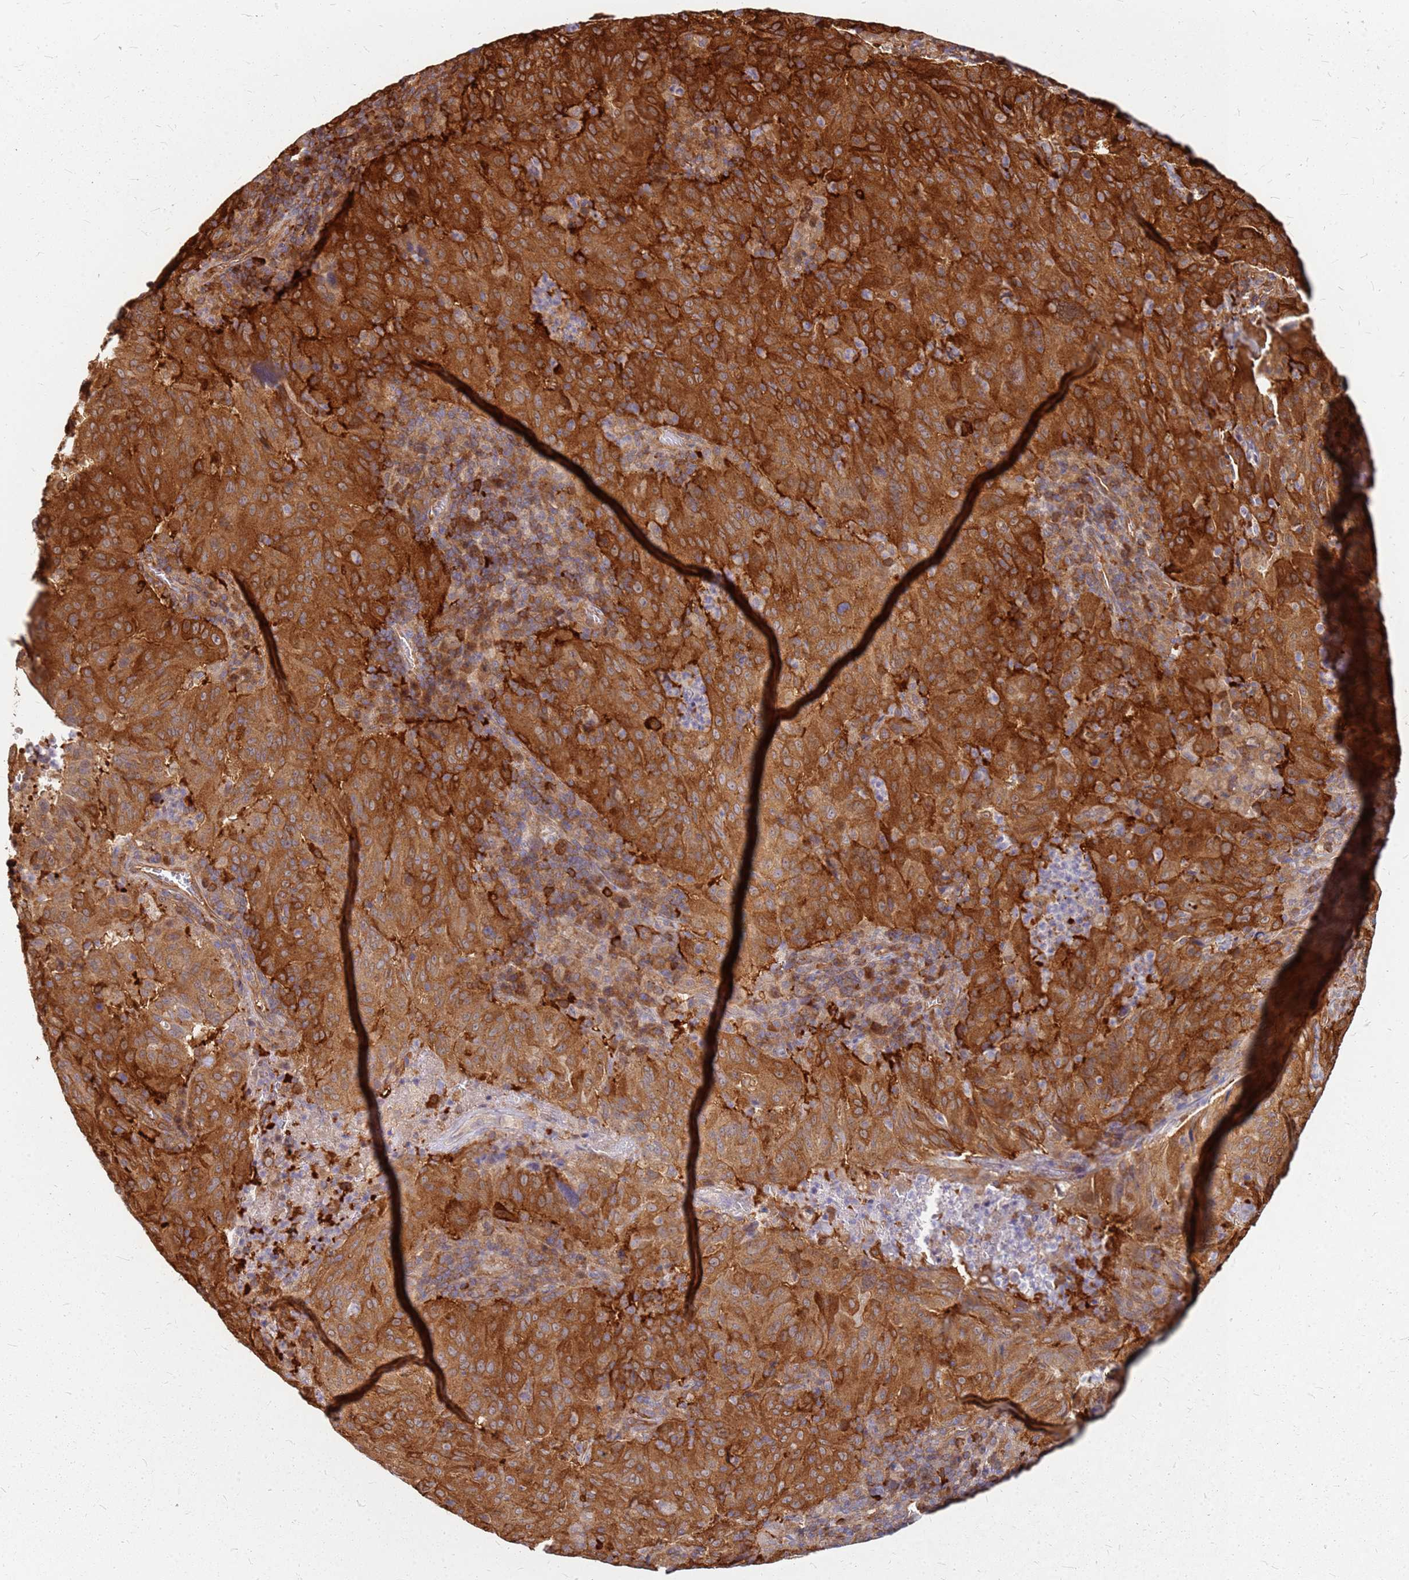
{"staining": {"intensity": "strong", "quantity": ">75%", "location": "cytoplasmic/membranous"}, "tissue": "pancreatic cancer", "cell_type": "Tumor cells", "image_type": "cancer", "snomed": [{"axis": "morphology", "description": "Adenocarcinoma, NOS"}, {"axis": "topography", "description": "Pancreas"}], "caption": "Immunohistochemical staining of pancreatic cancer demonstrates strong cytoplasmic/membranous protein positivity in approximately >75% of tumor cells. Nuclei are stained in blue.", "gene": "HDX", "patient": {"sex": "male", "age": 63}}